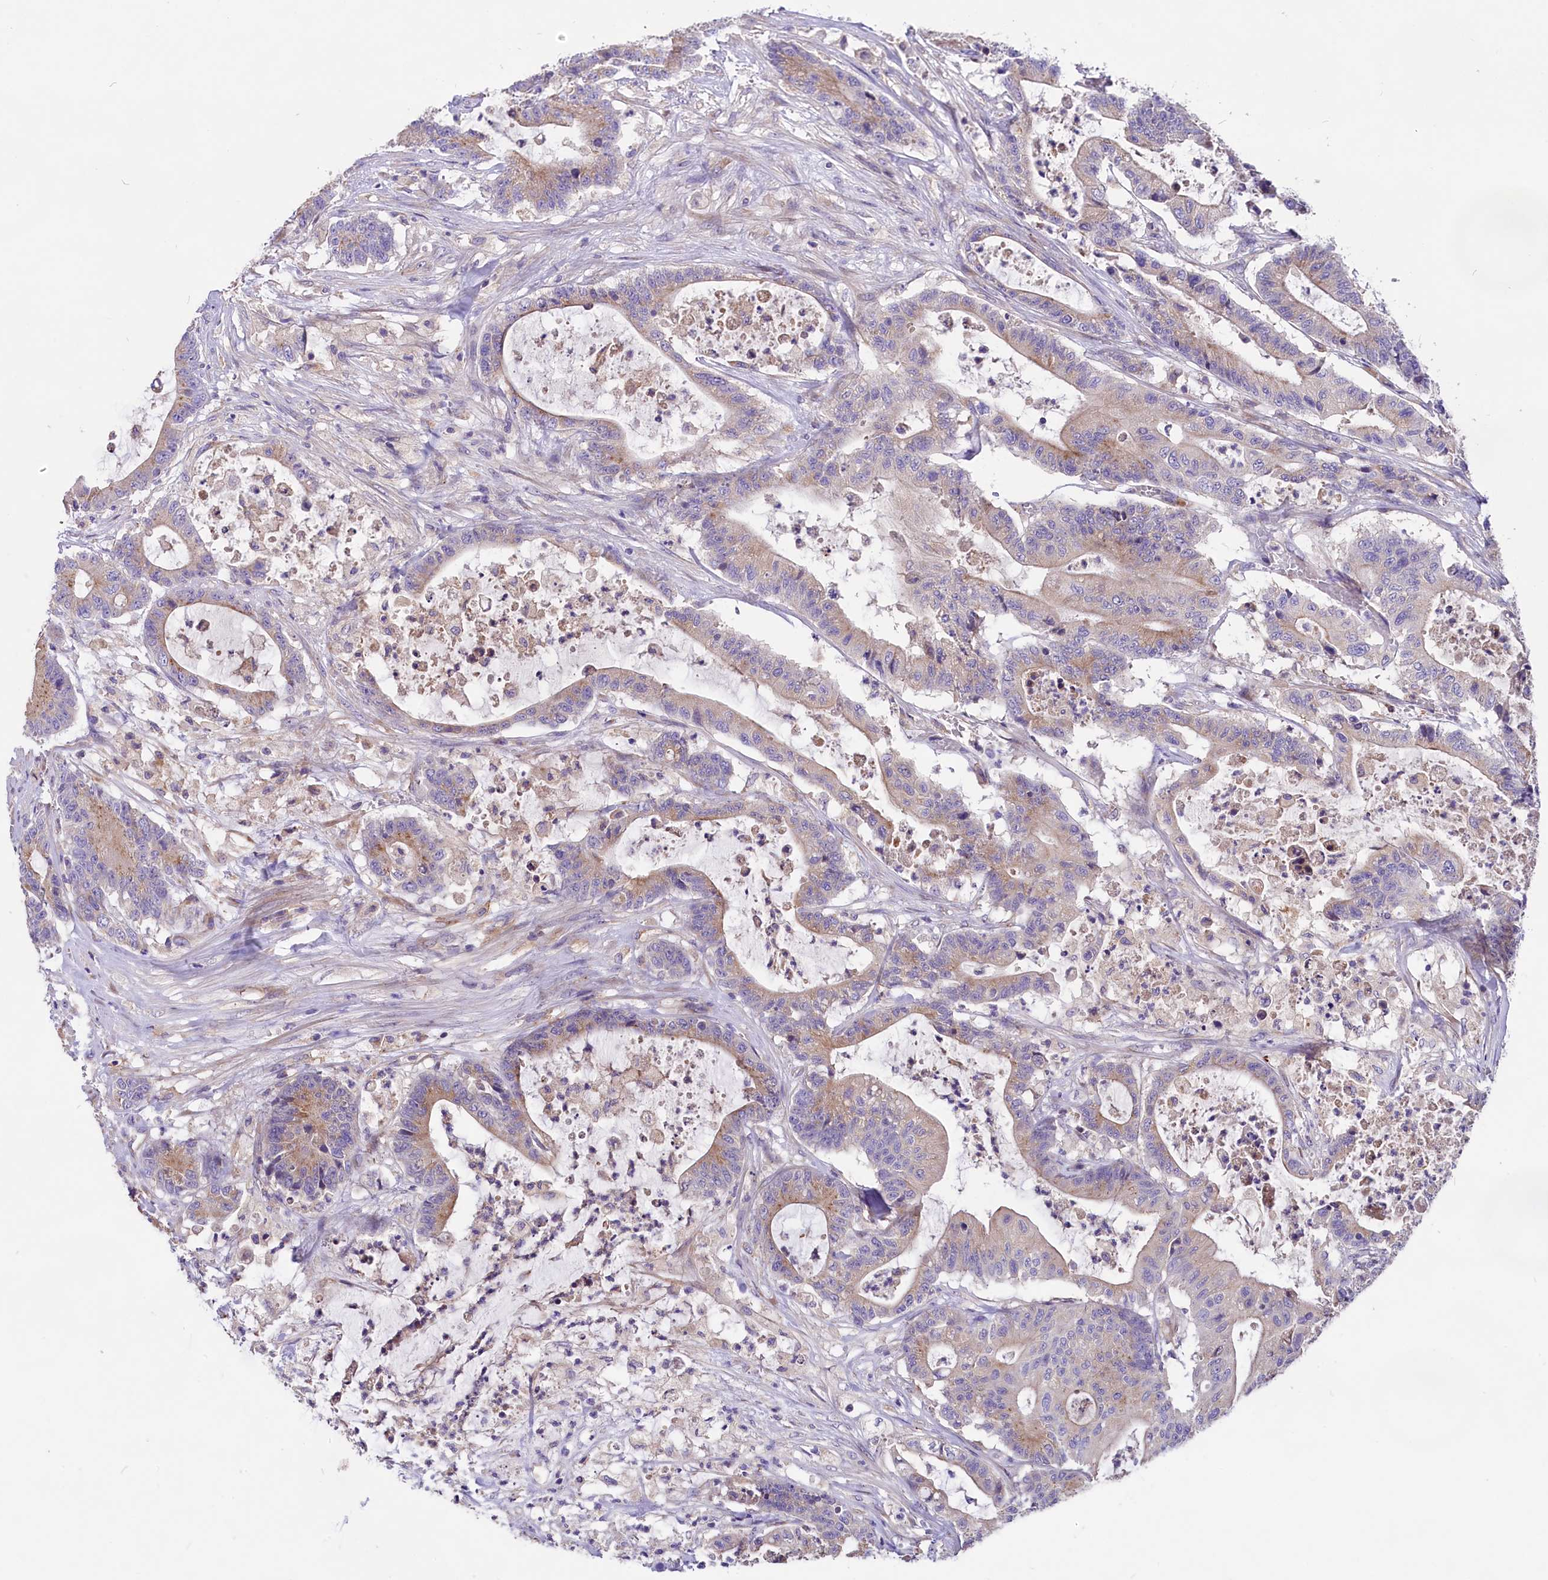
{"staining": {"intensity": "weak", "quantity": "25%-75%", "location": "cytoplasmic/membranous"}, "tissue": "colorectal cancer", "cell_type": "Tumor cells", "image_type": "cancer", "snomed": [{"axis": "morphology", "description": "Adenocarcinoma, NOS"}, {"axis": "topography", "description": "Colon"}], "caption": "Immunohistochemical staining of colorectal cancer demonstrates low levels of weak cytoplasmic/membranous protein positivity in about 25%-75% of tumor cells. (DAB IHC, brown staining for protein, blue staining for nuclei).", "gene": "PEMT", "patient": {"sex": "female", "age": 84}}